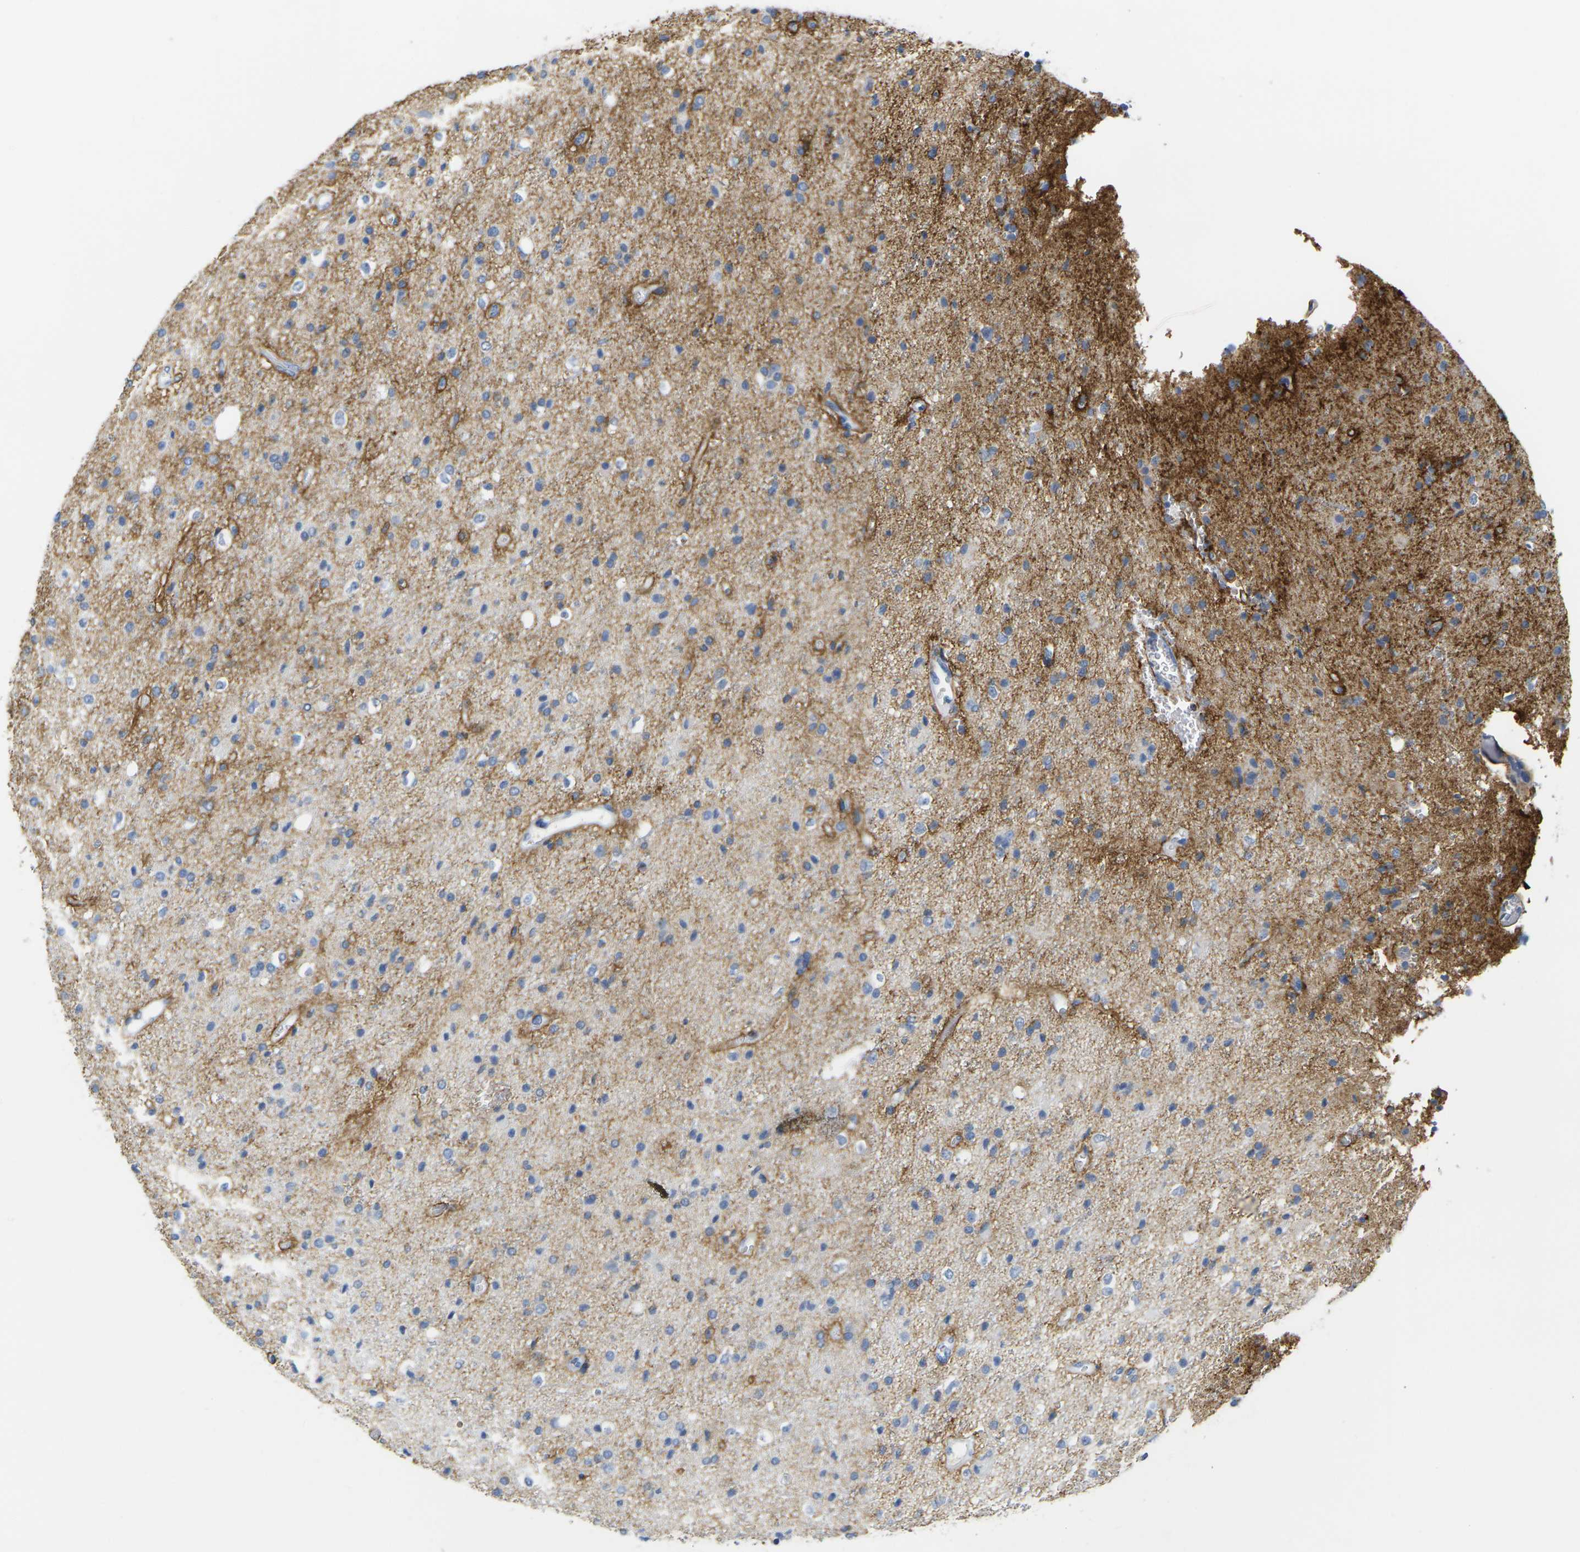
{"staining": {"intensity": "negative", "quantity": "none", "location": "none"}, "tissue": "glioma", "cell_type": "Tumor cells", "image_type": "cancer", "snomed": [{"axis": "morphology", "description": "Glioma, malignant, High grade"}, {"axis": "topography", "description": "Brain"}], "caption": "IHC photomicrograph of neoplastic tissue: human malignant high-grade glioma stained with DAB (3,3'-diaminobenzidine) demonstrates no significant protein expression in tumor cells. Brightfield microscopy of immunohistochemistry (IHC) stained with DAB (brown) and hematoxylin (blue), captured at high magnification.", "gene": "OTOF", "patient": {"sex": "male", "age": 47}}